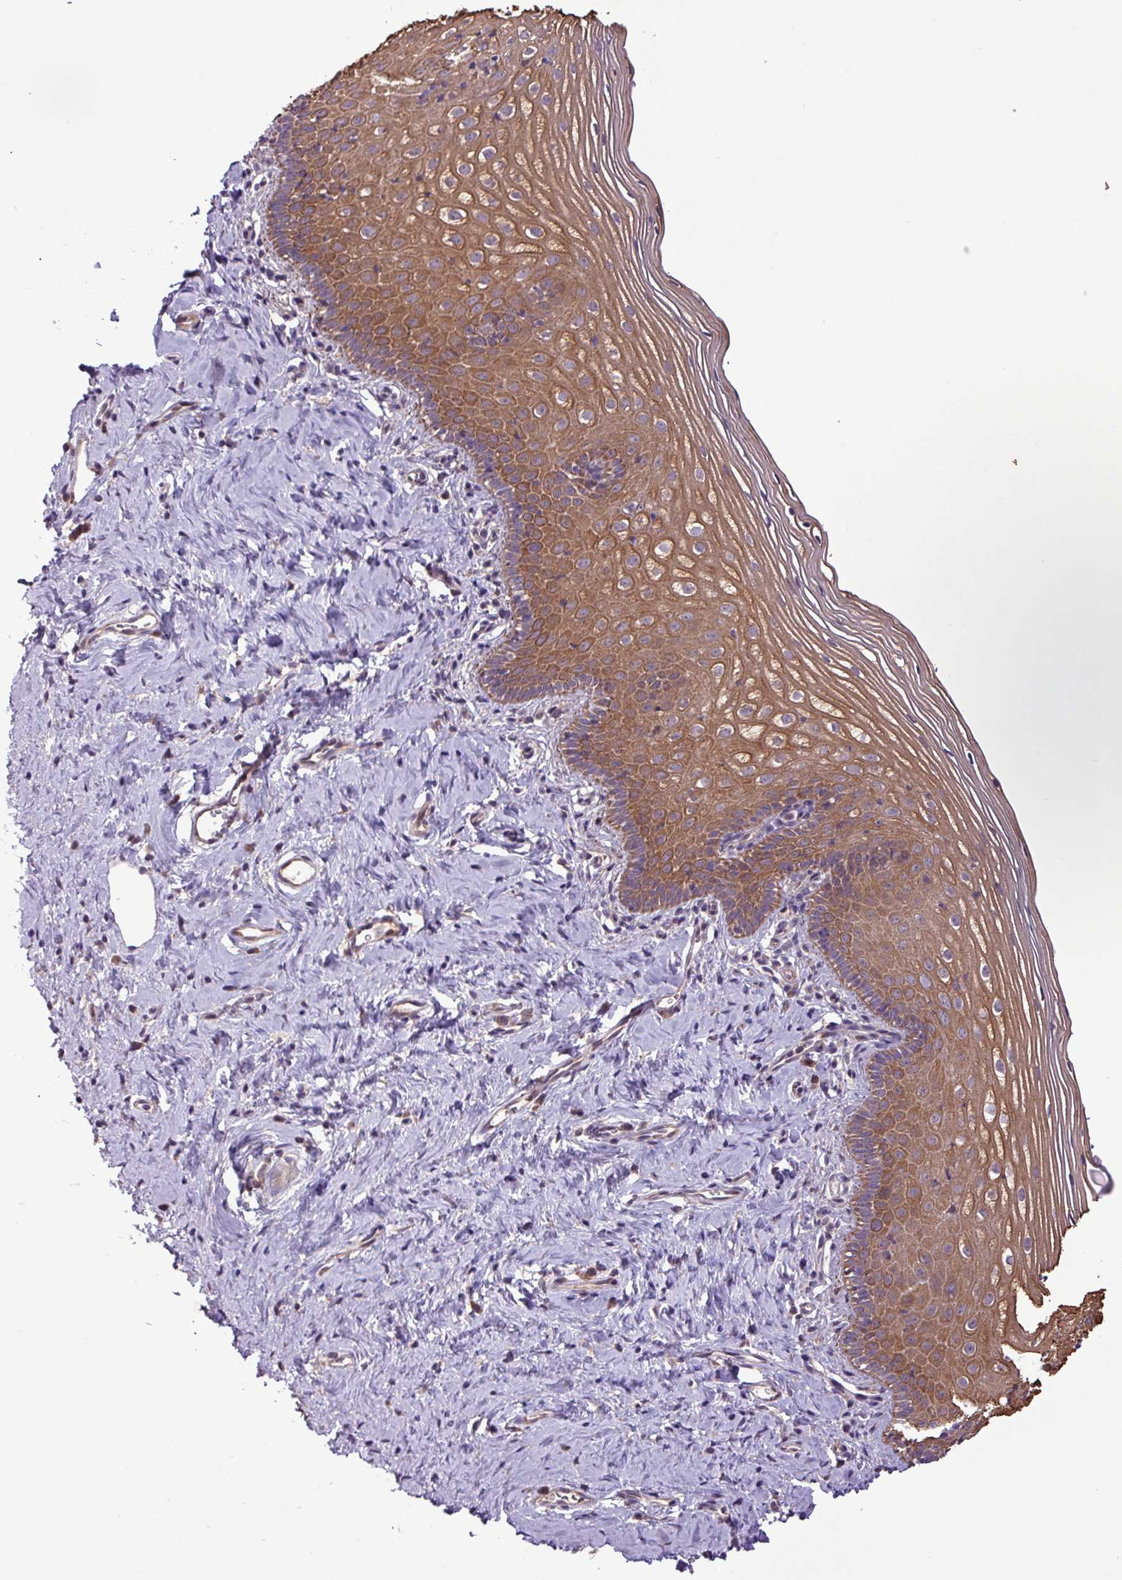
{"staining": {"intensity": "moderate", "quantity": ">75%", "location": "cytoplasmic/membranous"}, "tissue": "cervix", "cell_type": "Glandular cells", "image_type": "normal", "snomed": [{"axis": "morphology", "description": "Normal tissue, NOS"}, {"axis": "topography", "description": "Cervix"}], "caption": "The photomicrograph shows immunohistochemical staining of normal cervix. There is moderate cytoplasmic/membranous positivity is appreciated in approximately >75% of glandular cells.", "gene": "TIMM10B", "patient": {"sex": "female", "age": 44}}